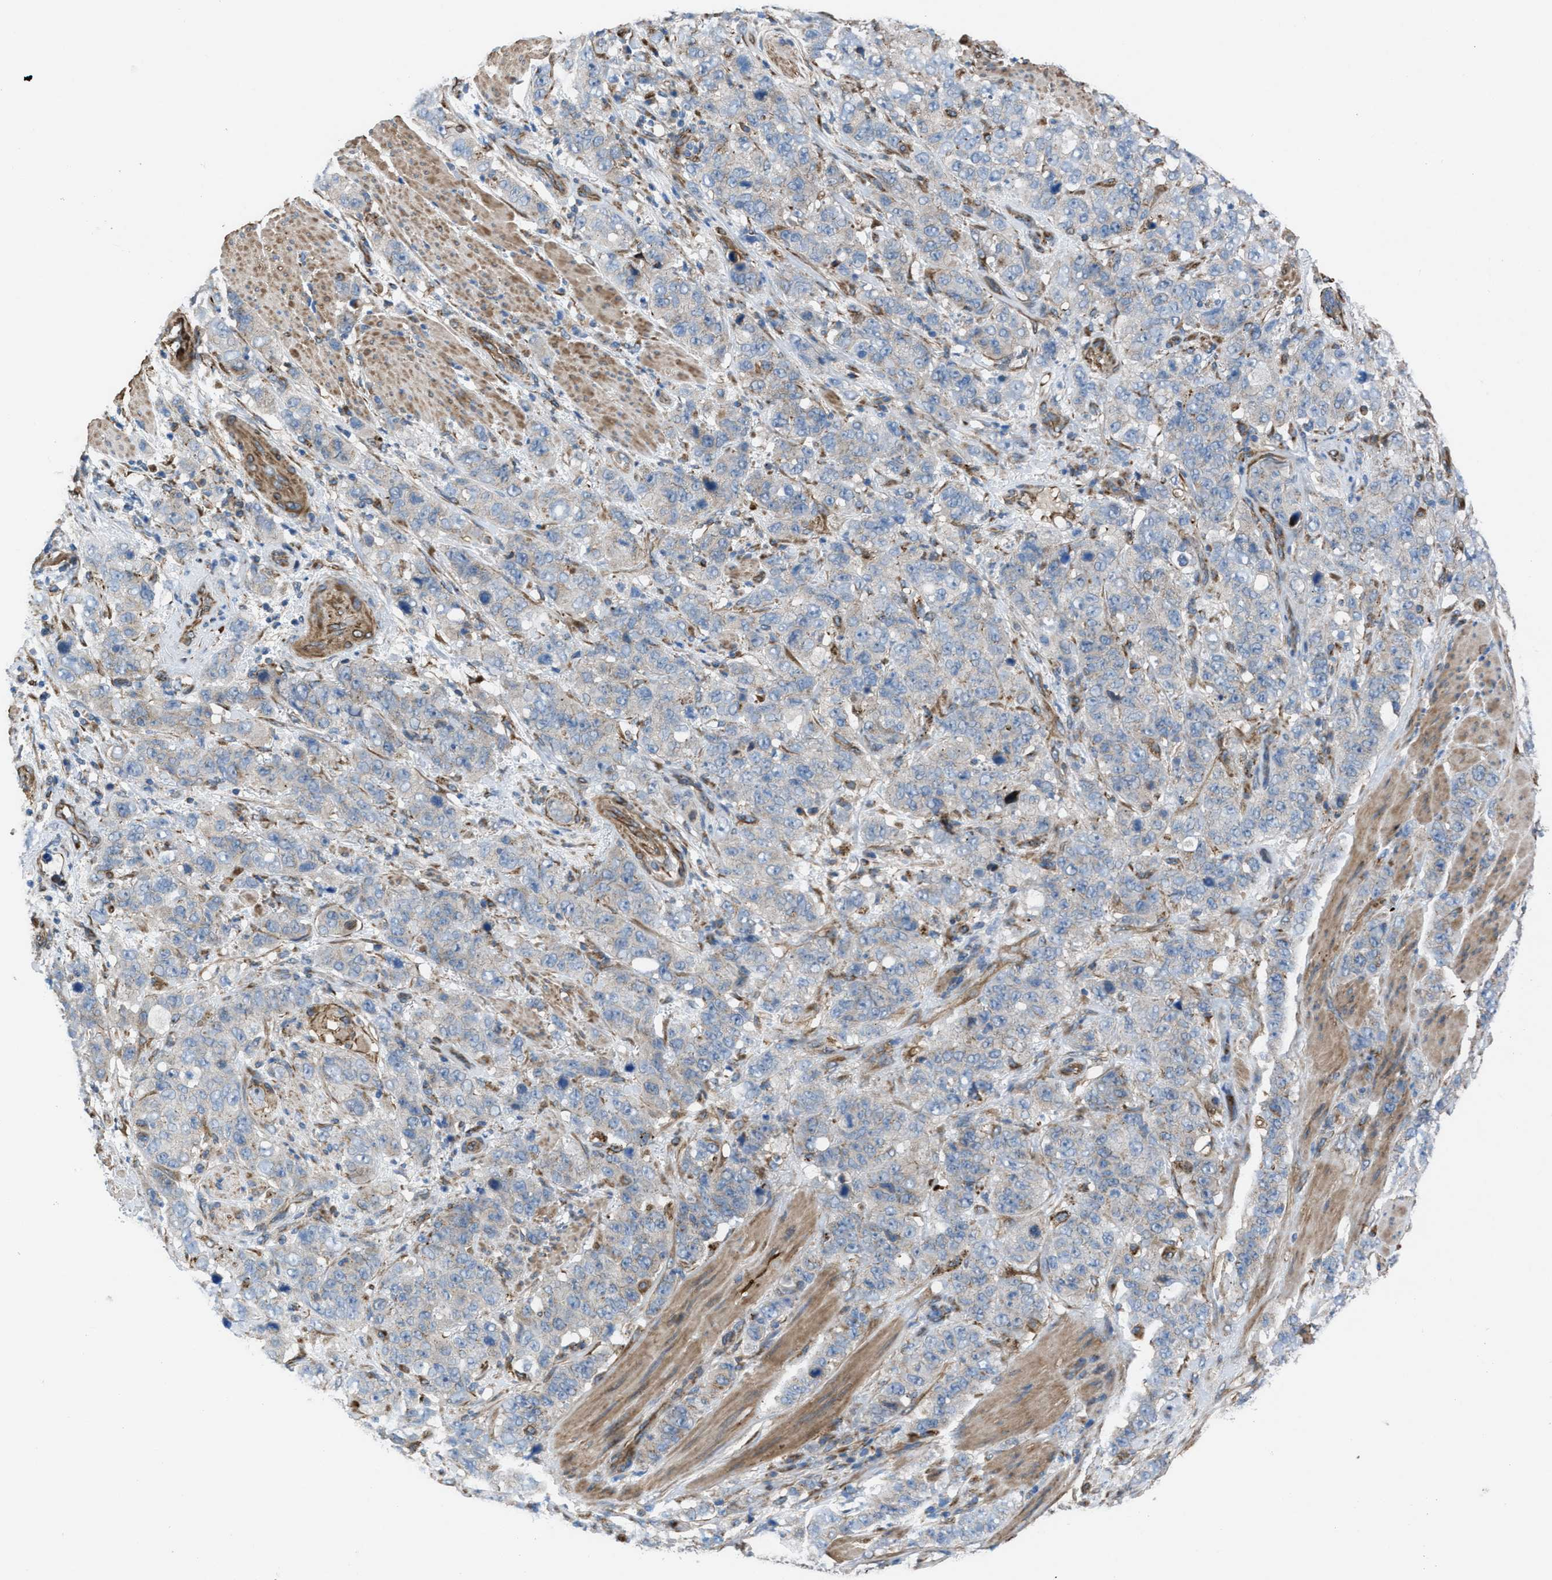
{"staining": {"intensity": "negative", "quantity": "none", "location": "none"}, "tissue": "stomach cancer", "cell_type": "Tumor cells", "image_type": "cancer", "snomed": [{"axis": "morphology", "description": "Adenocarcinoma, NOS"}, {"axis": "topography", "description": "Stomach"}], "caption": "Immunohistochemistry histopathology image of human stomach cancer stained for a protein (brown), which demonstrates no expression in tumor cells.", "gene": "SLC6A9", "patient": {"sex": "male", "age": 48}}